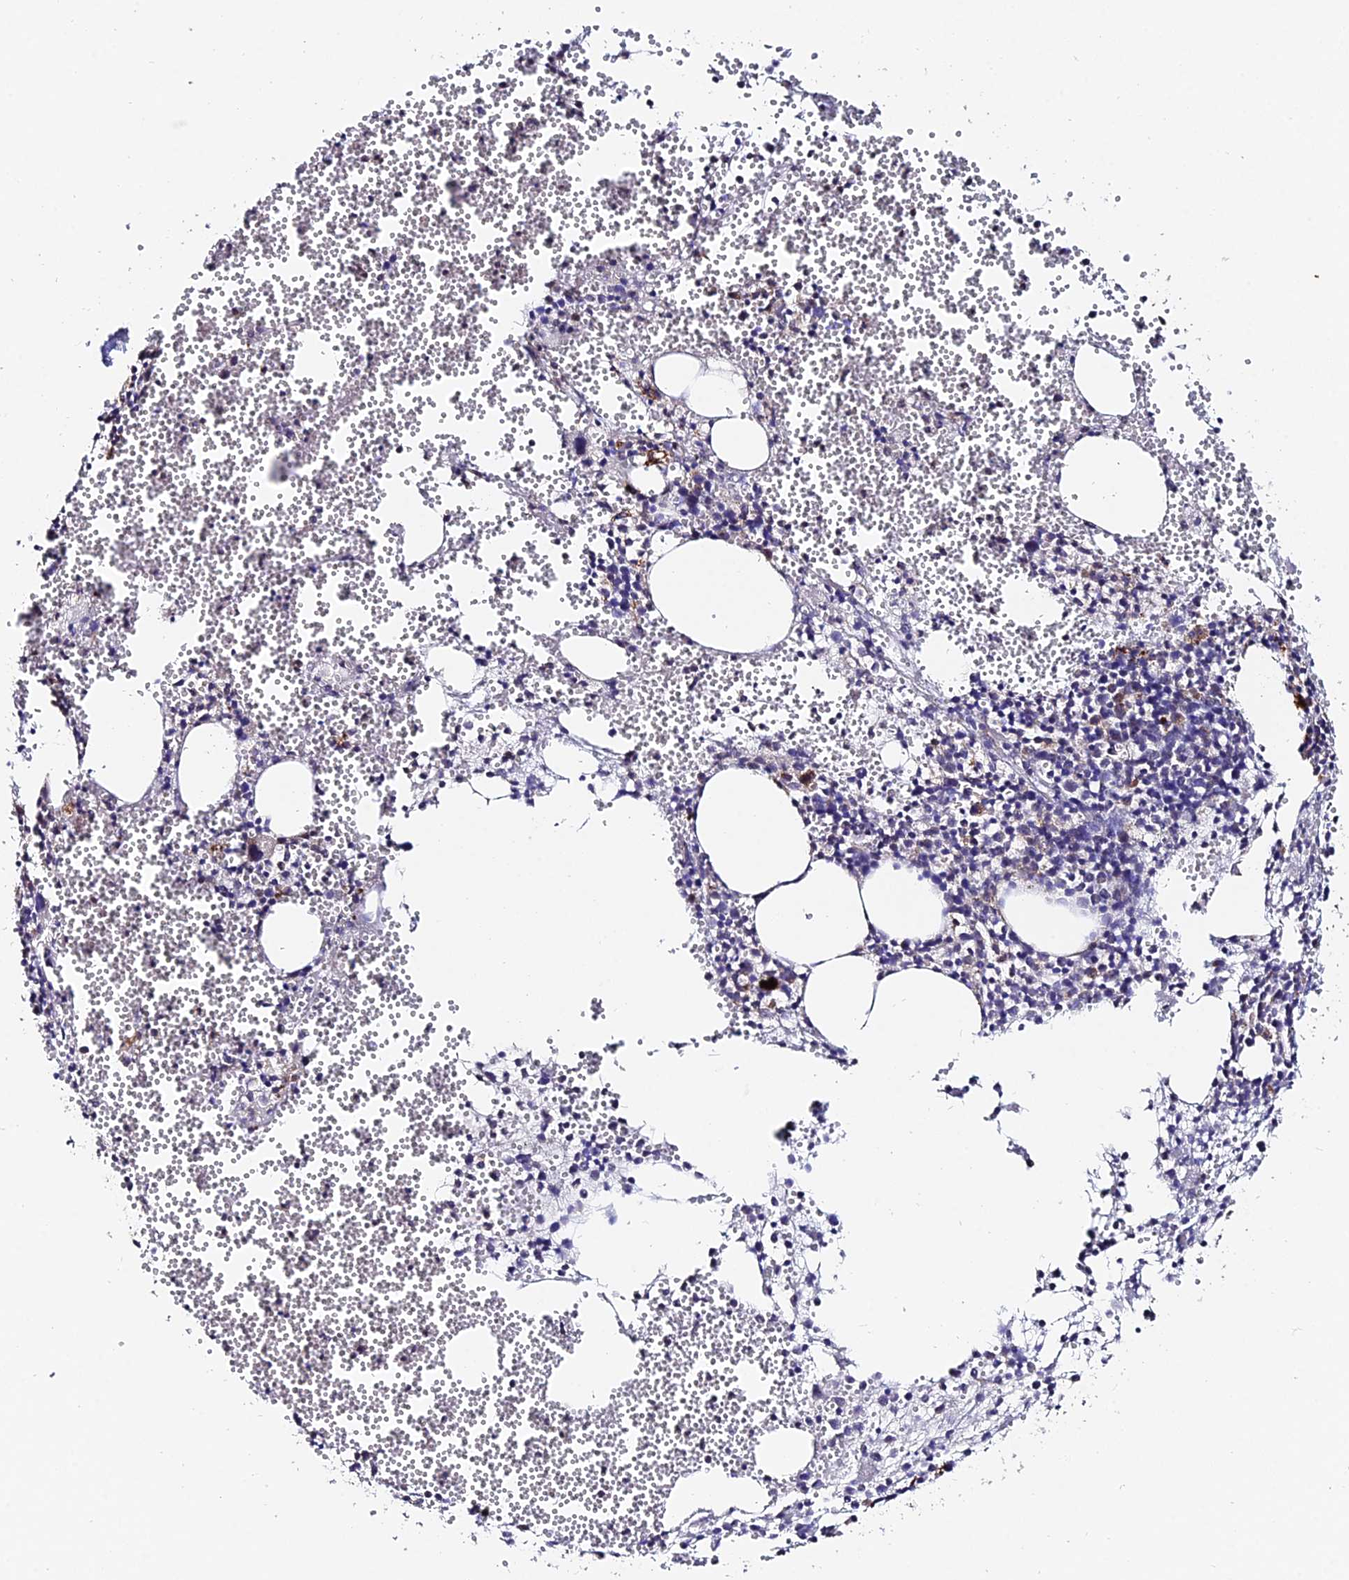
{"staining": {"intensity": "moderate", "quantity": "<25%", "location": "nuclear"}, "tissue": "bone marrow", "cell_type": "Hematopoietic cells", "image_type": "normal", "snomed": [{"axis": "morphology", "description": "Normal tissue, NOS"}, {"axis": "topography", "description": "Bone marrow"}], "caption": "Approximately <25% of hematopoietic cells in benign human bone marrow demonstrate moderate nuclear protein positivity as visualized by brown immunohistochemical staining.", "gene": "ACTR5", "patient": {"sex": "female", "age": 77}}